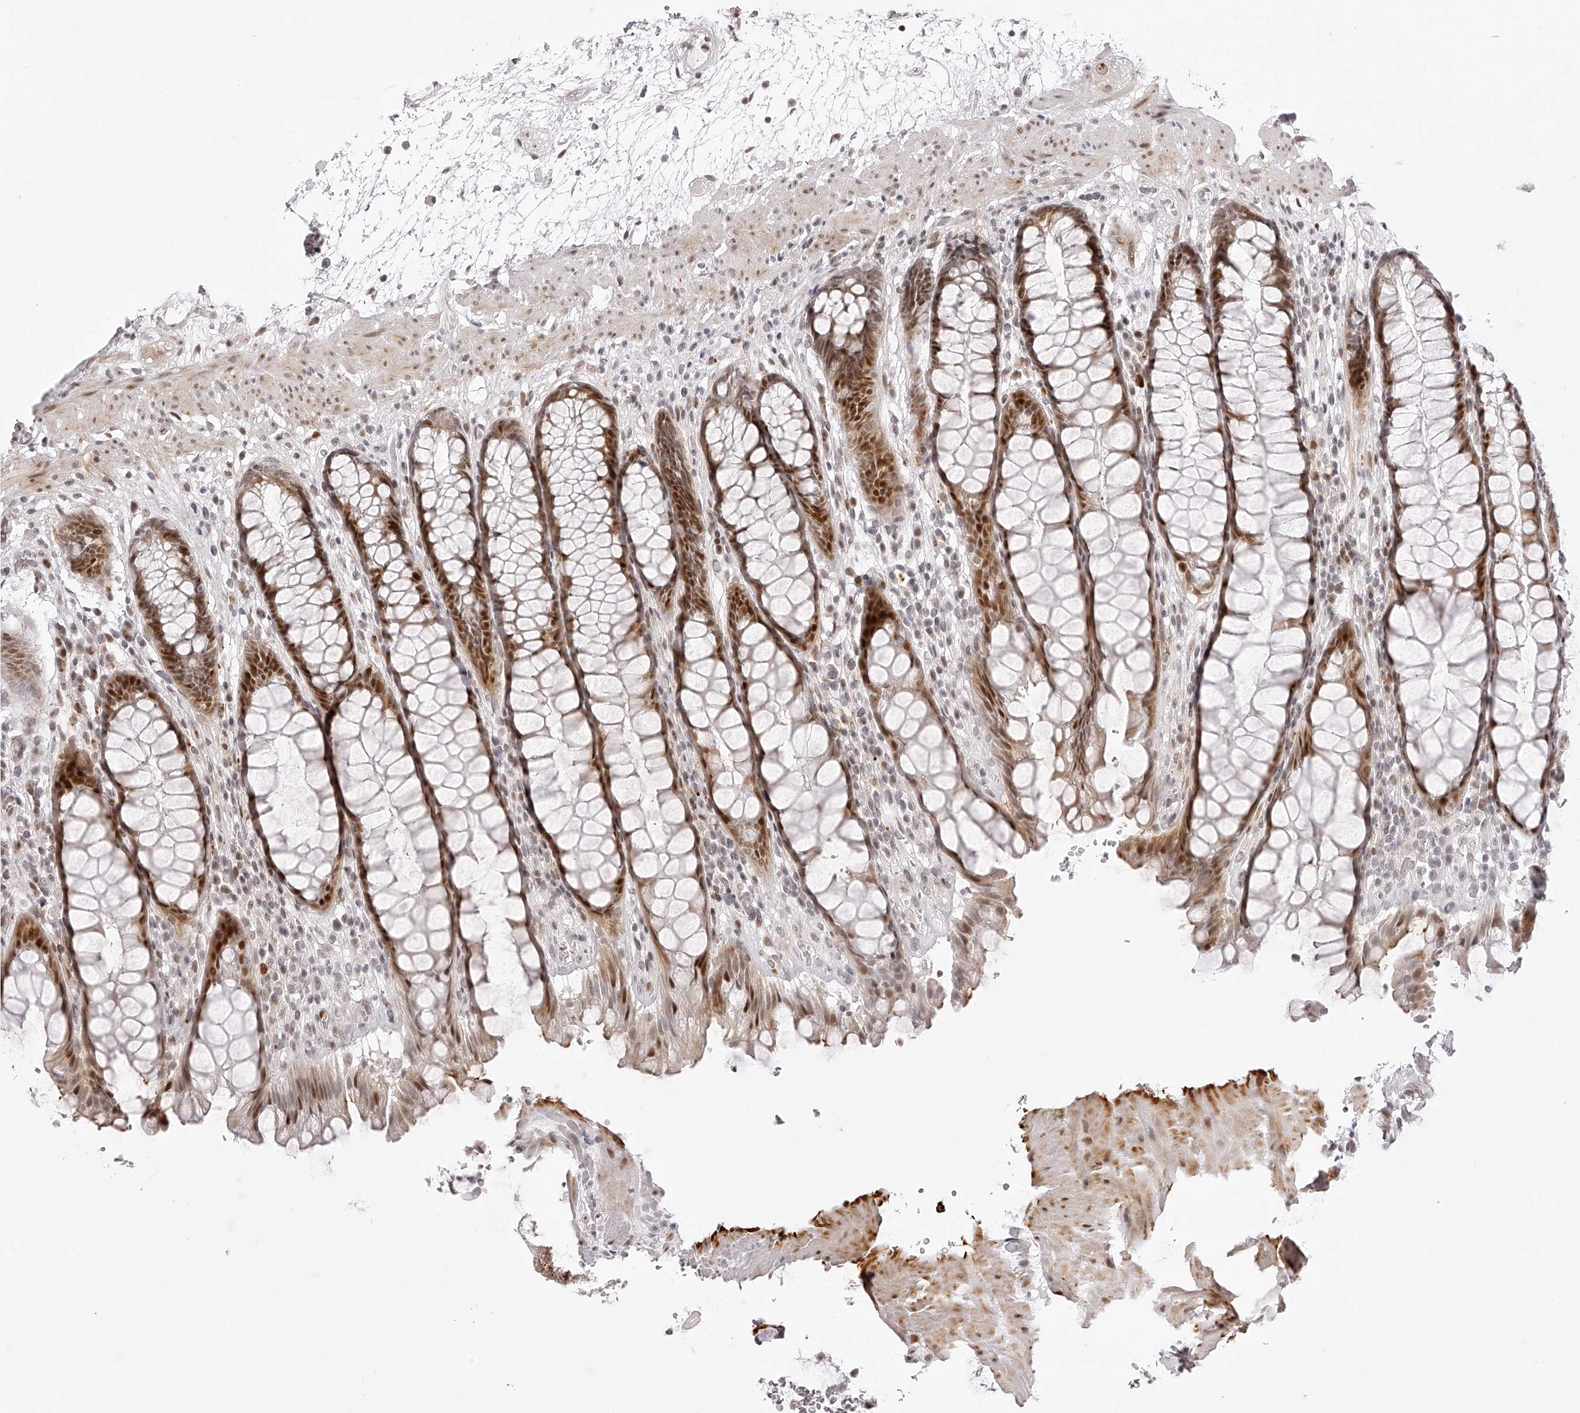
{"staining": {"intensity": "strong", "quantity": ">75%", "location": "cytoplasmic/membranous,nuclear"}, "tissue": "rectum", "cell_type": "Glandular cells", "image_type": "normal", "snomed": [{"axis": "morphology", "description": "Normal tissue, NOS"}, {"axis": "topography", "description": "Rectum"}], "caption": "Protein expression analysis of unremarkable human rectum reveals strong cytoplasmic/membranous,nuclear positivity in approximately >75% of glandular cells. (DAB (3,3'-diaminobenzidine) IHC, brown staining for protein, blue staining for nuclei).", "gene": "PLEKHG1", "patient": {"sex": "male", "age": 64}}